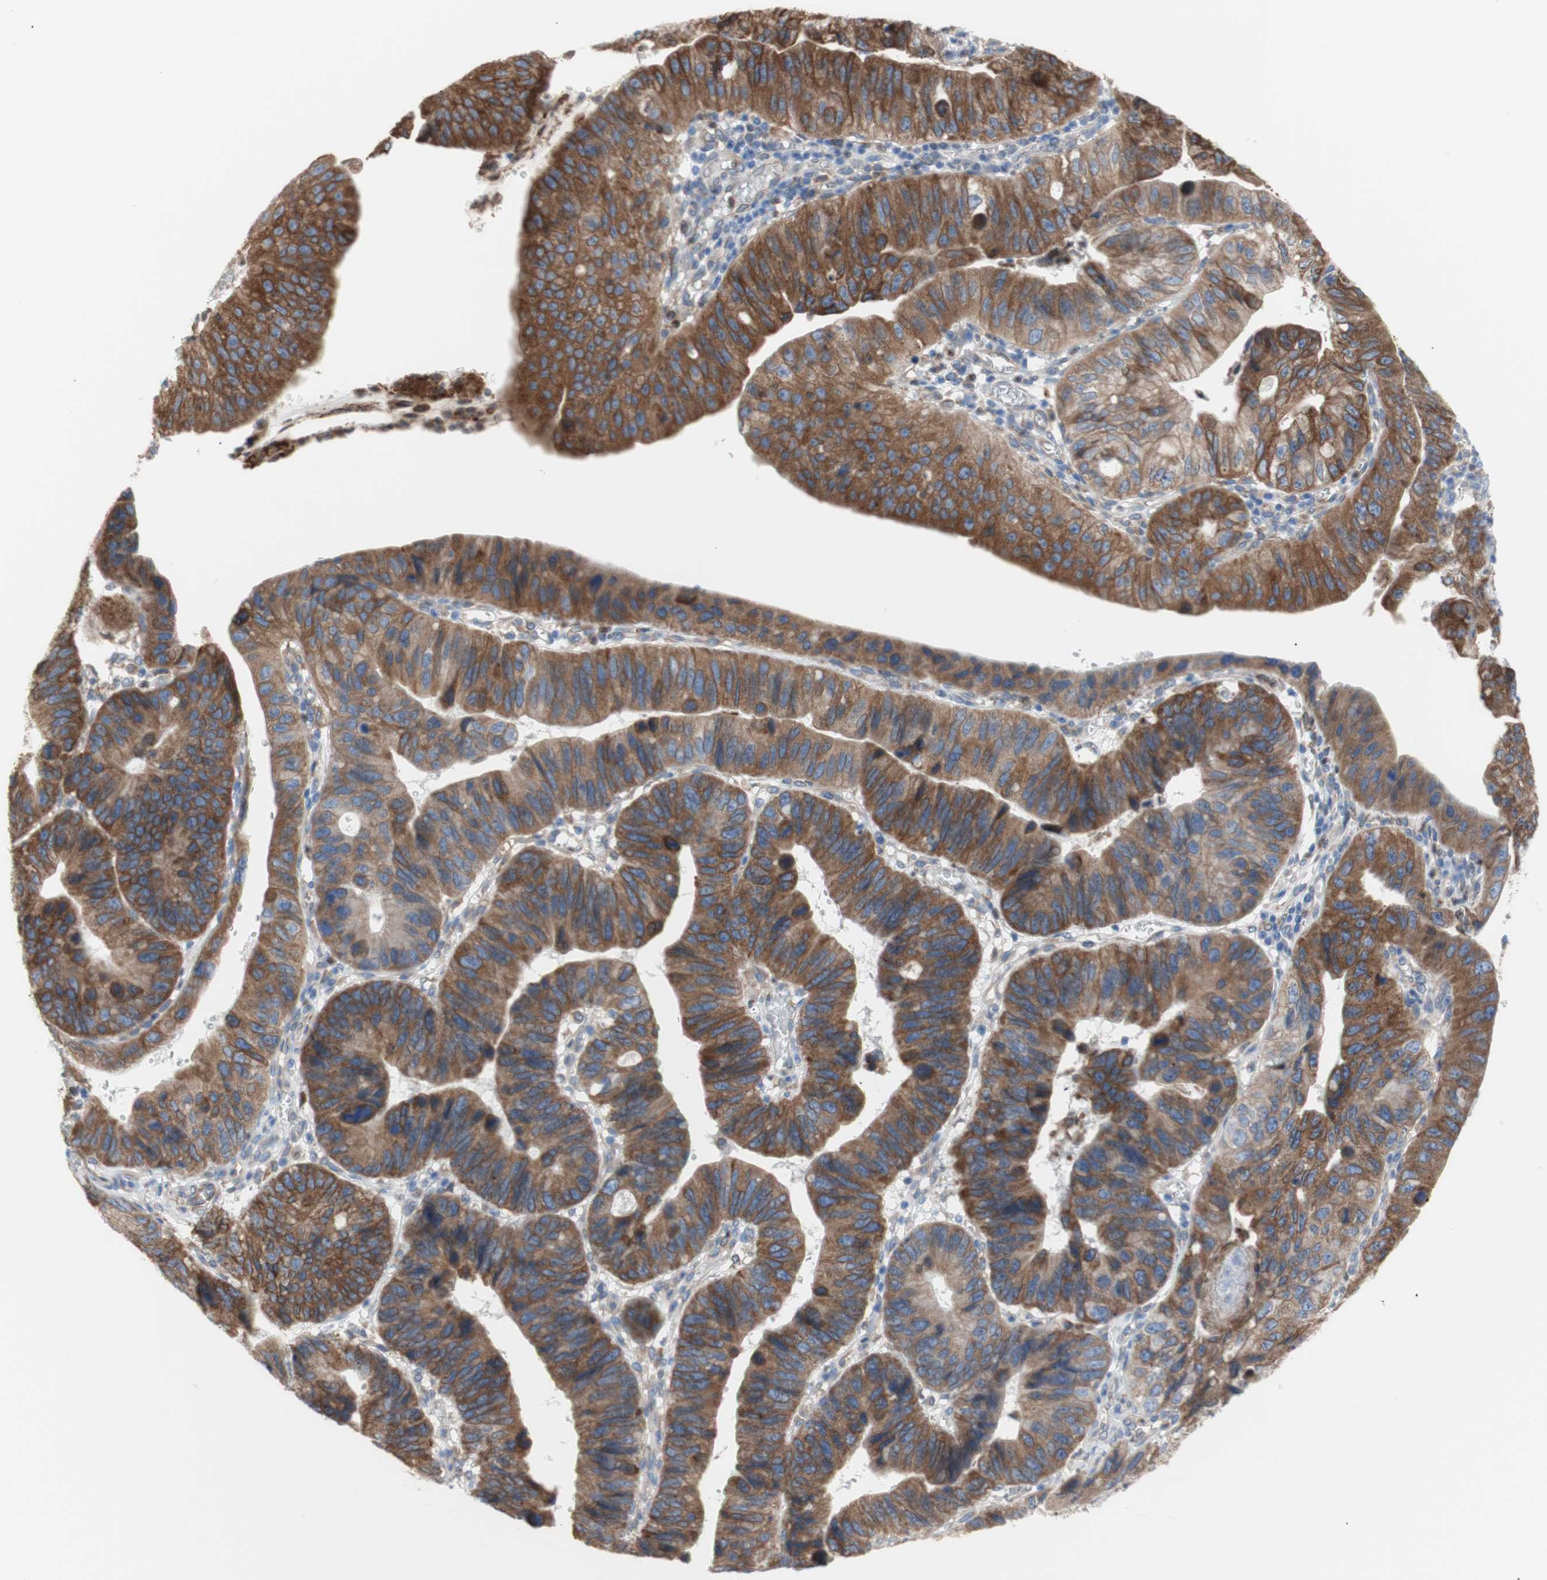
{"staining": {"intensity": "strong", "quantity": ">75%", "location": "cytoplasmic/membranous"}, "tissue": "stomach cancer", "cell_type": "Tumor cells", "image_type": "cancer", "snomed": [{"axis": "morphology", "description": "Adenocarcinoma, NOS"}, {"axis": "topography", "description": "Stomach"}], "caption": "High-magnification brightfield microscopy of stomach cancer (adenocarcinoma) stained with DAB (brown) and counterstained with hematoxylin (blue). tumor cells exhibit strong cytoplasmic/membranous staining is present in about>75% of cells. Immunohistochemistry stains the protein of interest in brown and the nuclei are stained blue.", "gene": "ERLIN1", "patient": {"sex": "male", "age": 59}}